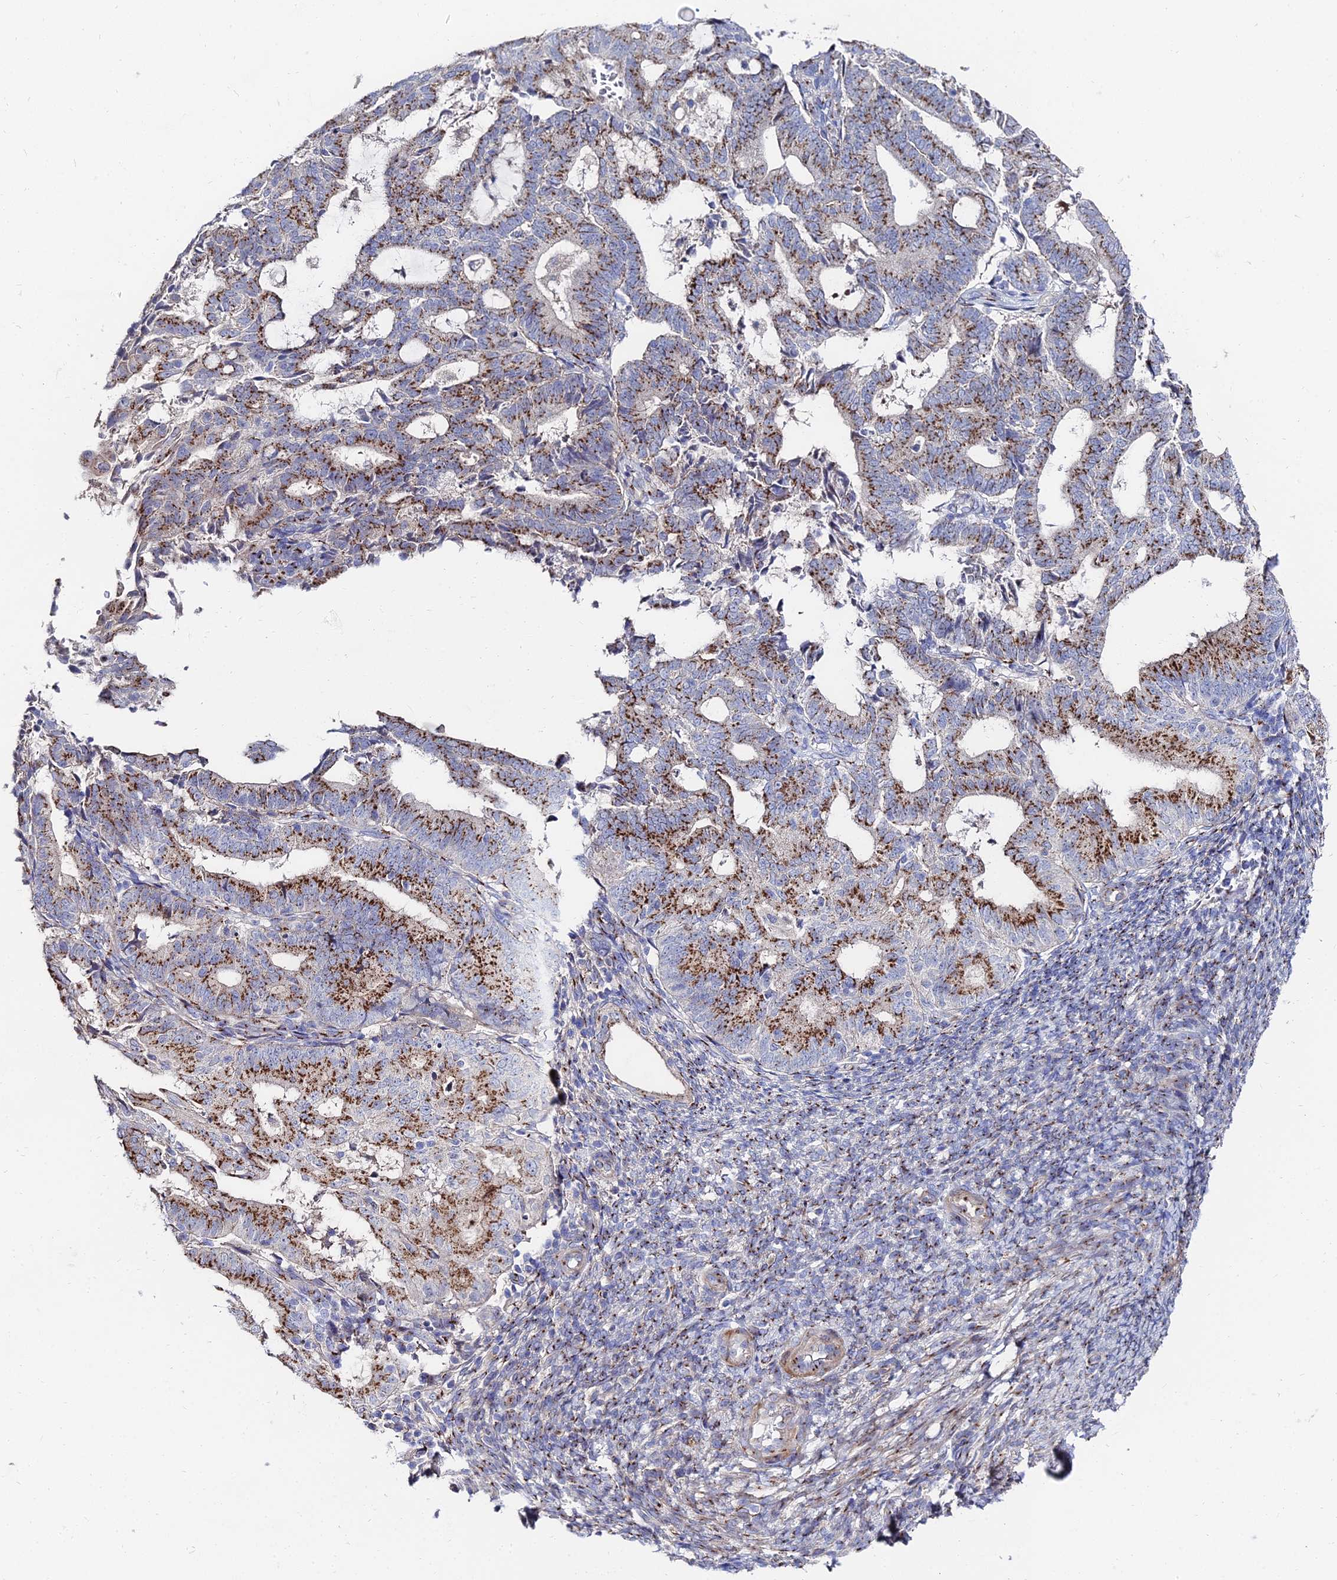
{"staining": {"intensity": "moderate", "quantity": ">75%", "location": "cytoplasmic/membranous"}, "tissue": "endometrial cancer", "cell_type": "Tumor cells", "image_type": "cancer", "snomed": [{"axis": "morphology", "description": "Adenocarcinoma, NOS"}, {"axis": "topography", "description": "Endometrium"}], "caption": "There is medium levels of moderate cytoplasmic/membranous expression in tumor cells of endometrial cancer, as demonstrated by immunohistochemical staining (brown color).", "gene": "BORCS8", "patient": {"sex": "female", "age": 70}}